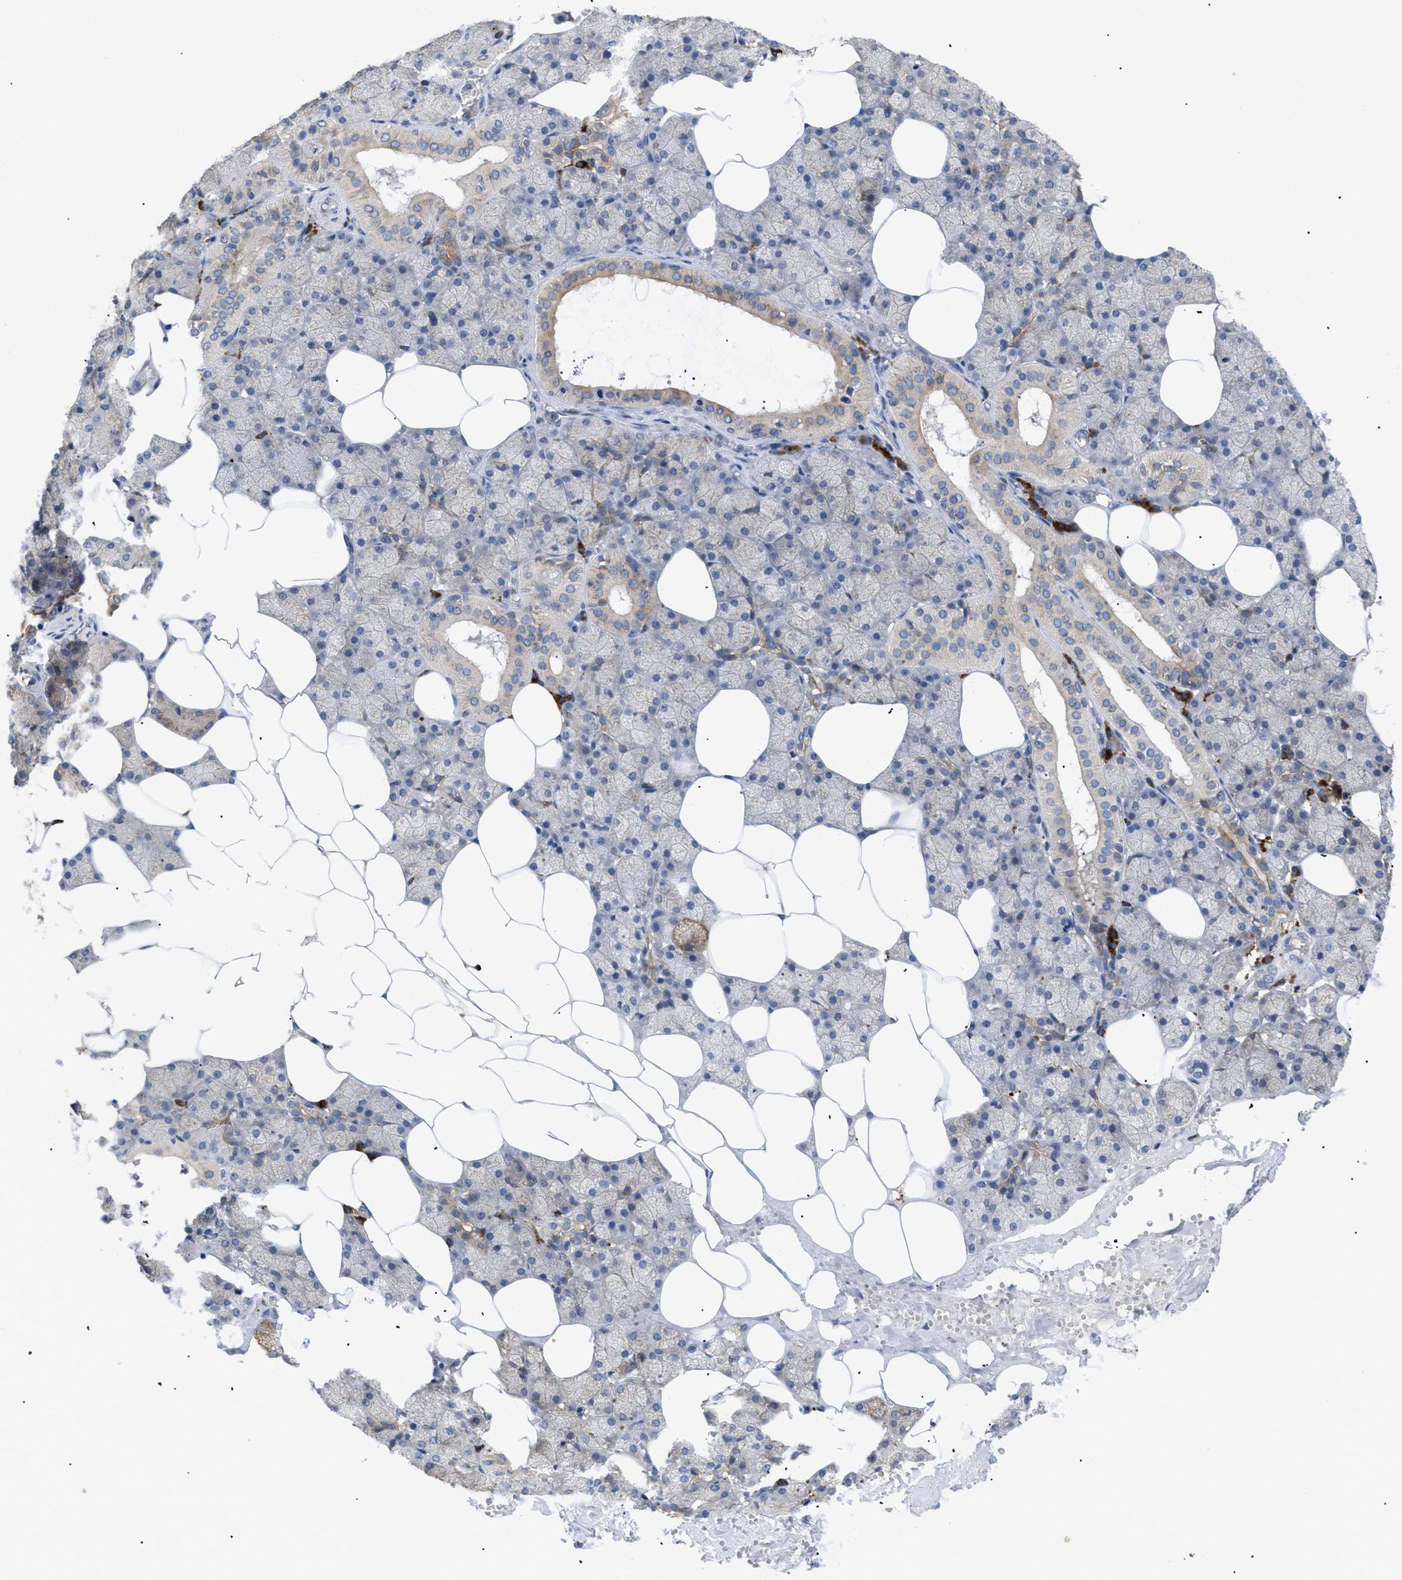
{"staining": {"intensity": "moderate", "quantity": "25%-75%", "location": "cytoplasmic/membranous"}, "tissue": "salivary gland", "cell_type": "Glandular cells", "image_type": "normal", "snomed": [{"axis": "morphology", "description": "Normal tissue, NOS"}, {"axis": "topography", "description": "Salivary gland"}], "caption": "Protein expression analysis of unremarkable human salivary gland reveals moderate cytoplasmic/membranous staining in approximately 25%-75% of glandular cells. Using DAB (3,3'-diaminobenzidine) (brown) and hematoxylin (blue) stains, captured at high magnification using brightfield microscopy.", "gene": "SLC50A1", "patient": {"sex": "male", "age": 62}}